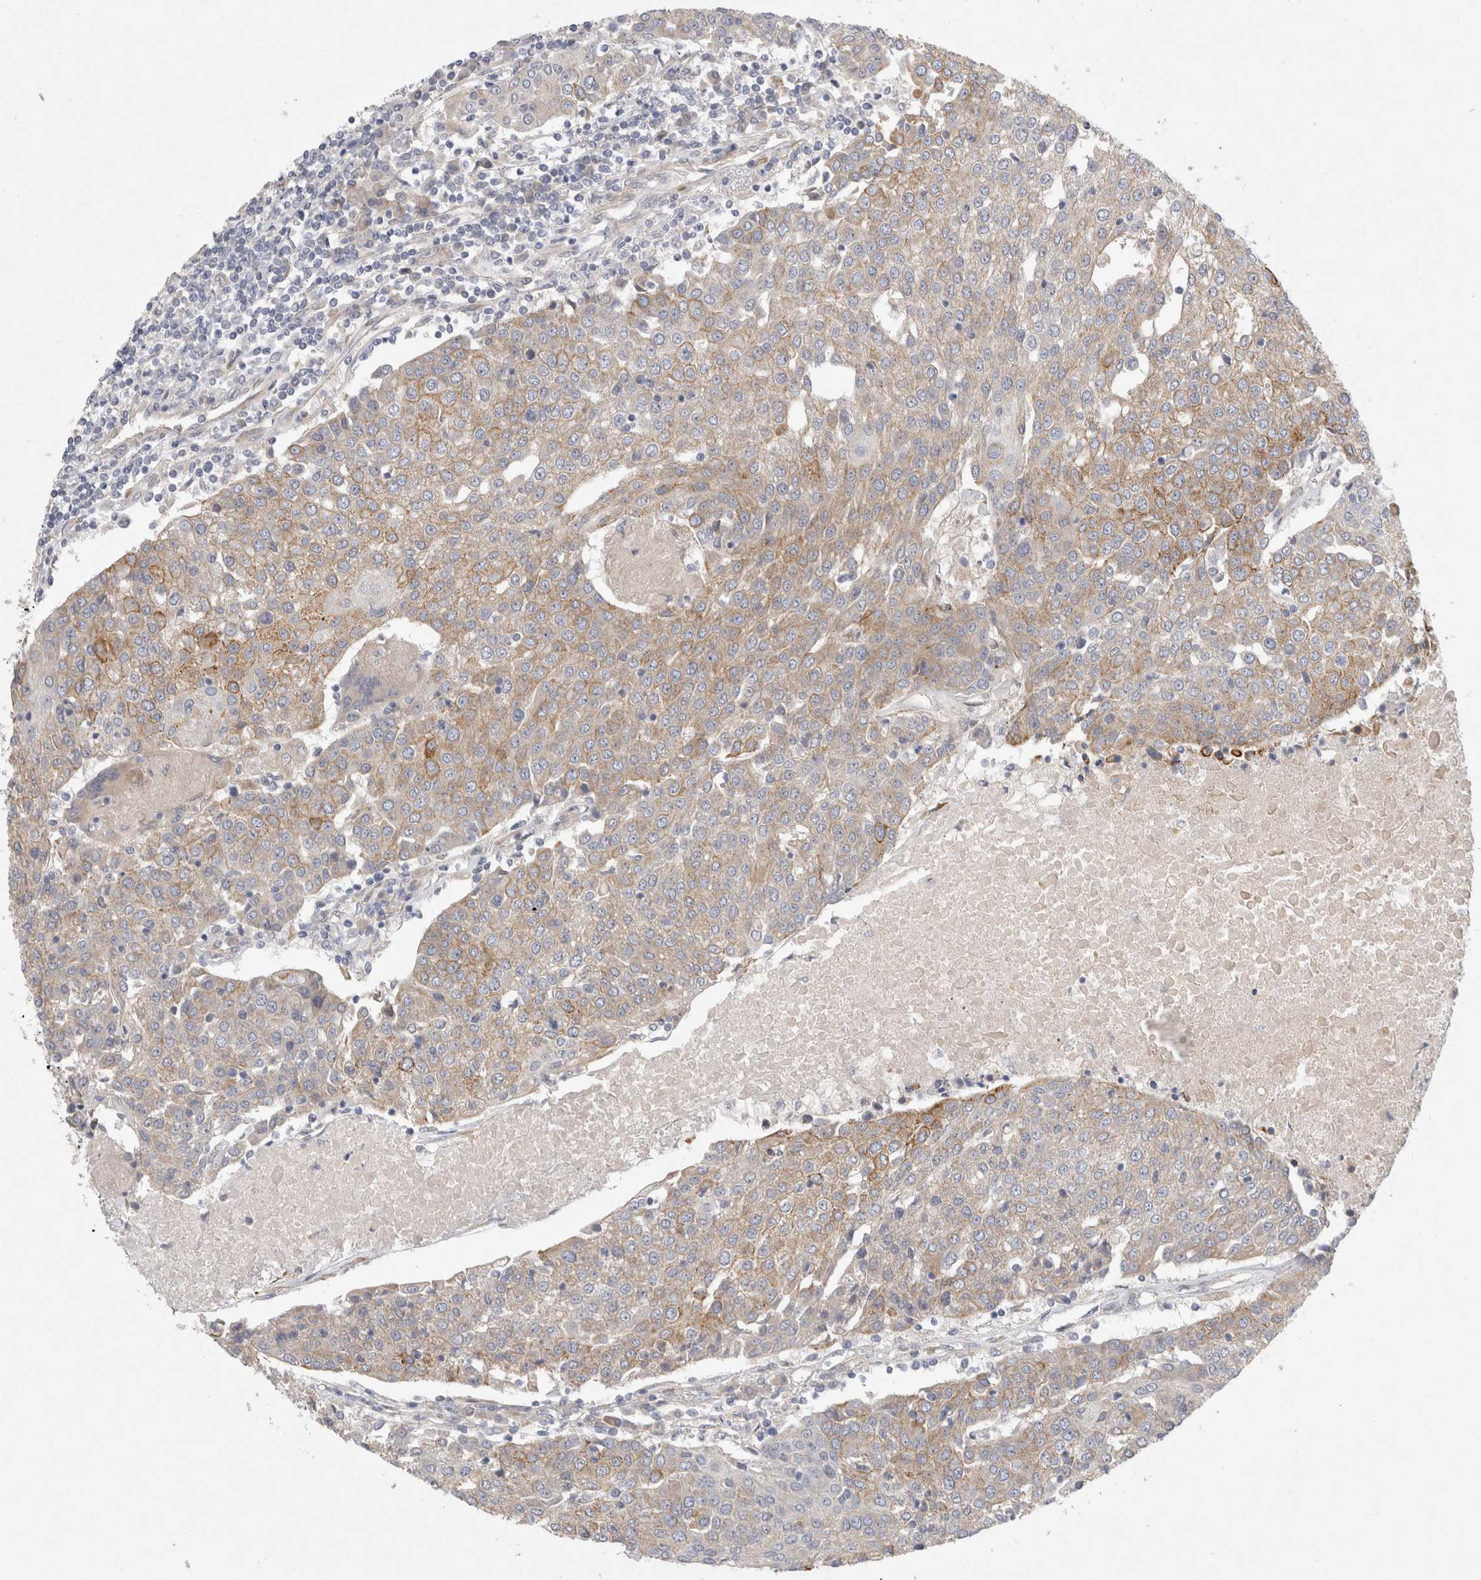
{"staining": {"intensity": "moderate", "quantity": "25%-75%", "location": "cytoplasmic/membranous"}, "tissue": "urothelial cancer", "cell_type": "Tumor cells", "image_type": "cancer", "snomed": [{"axis": "morphology", "description": "Urothelial carcinoma, High grade"}, {"axis": "topography", "description": "Urinary bladder"}], "caption": "A brown stain highlights moderate cytoplasmic/membranous positivity of a protein in urothelial carcinoma (high-grade) tumor cells. Nuclei are stained in blue.", "gene": "BZW2", "patient": {"sex": "female", "age": 85}}